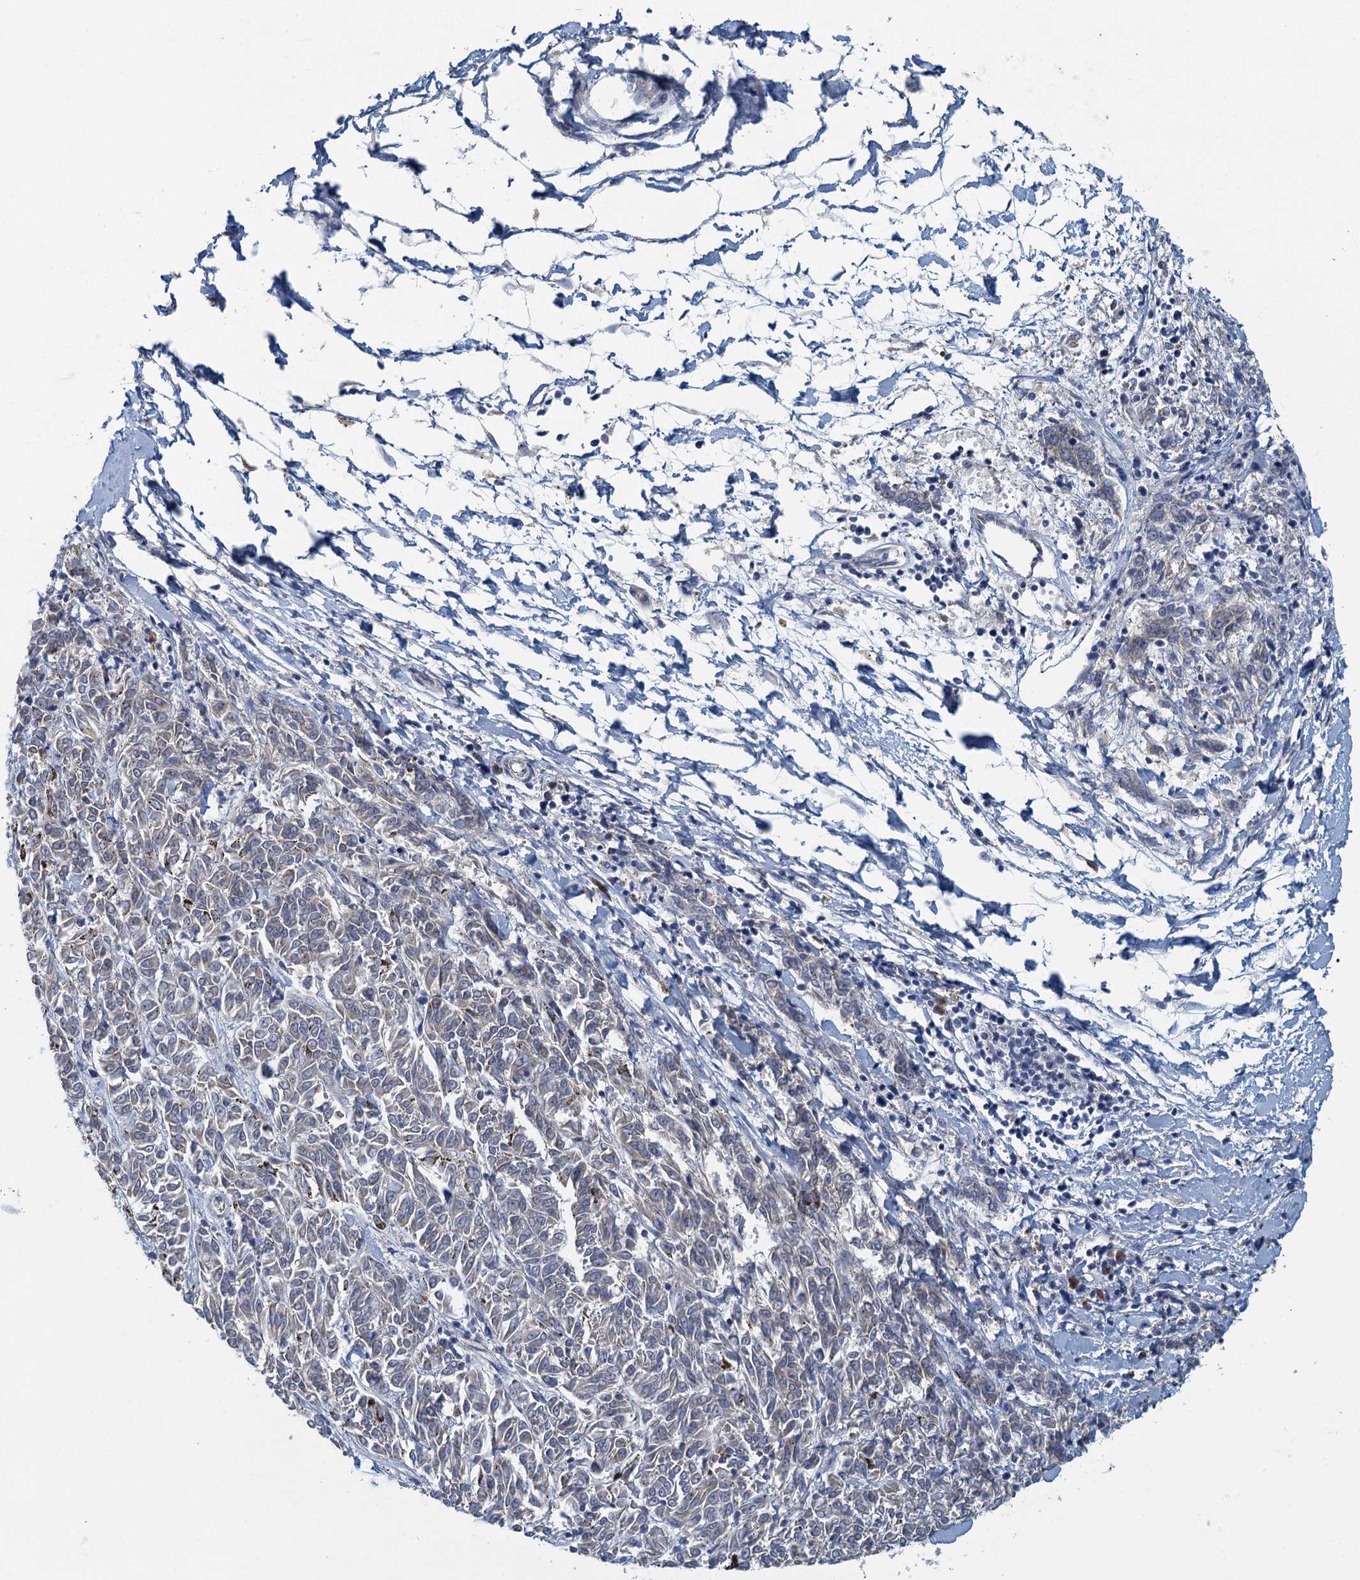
{"staining": {"intensity": "negative", "quantity": "none", "location": "none"}, "tissue": "melanoma", "cell_type": "Tumor cells", "image_type": "cancer", "snomed": [{"axis": "morphology", "description": "Malignant melanoma, NOS"}, {"axis": "topography", "description": "Skin"}], "caption": "There is no significant expression in tumor cells of malignant melanoma.", "gene": "ALG2", "patient": {"sex": "female", "age": 72}}